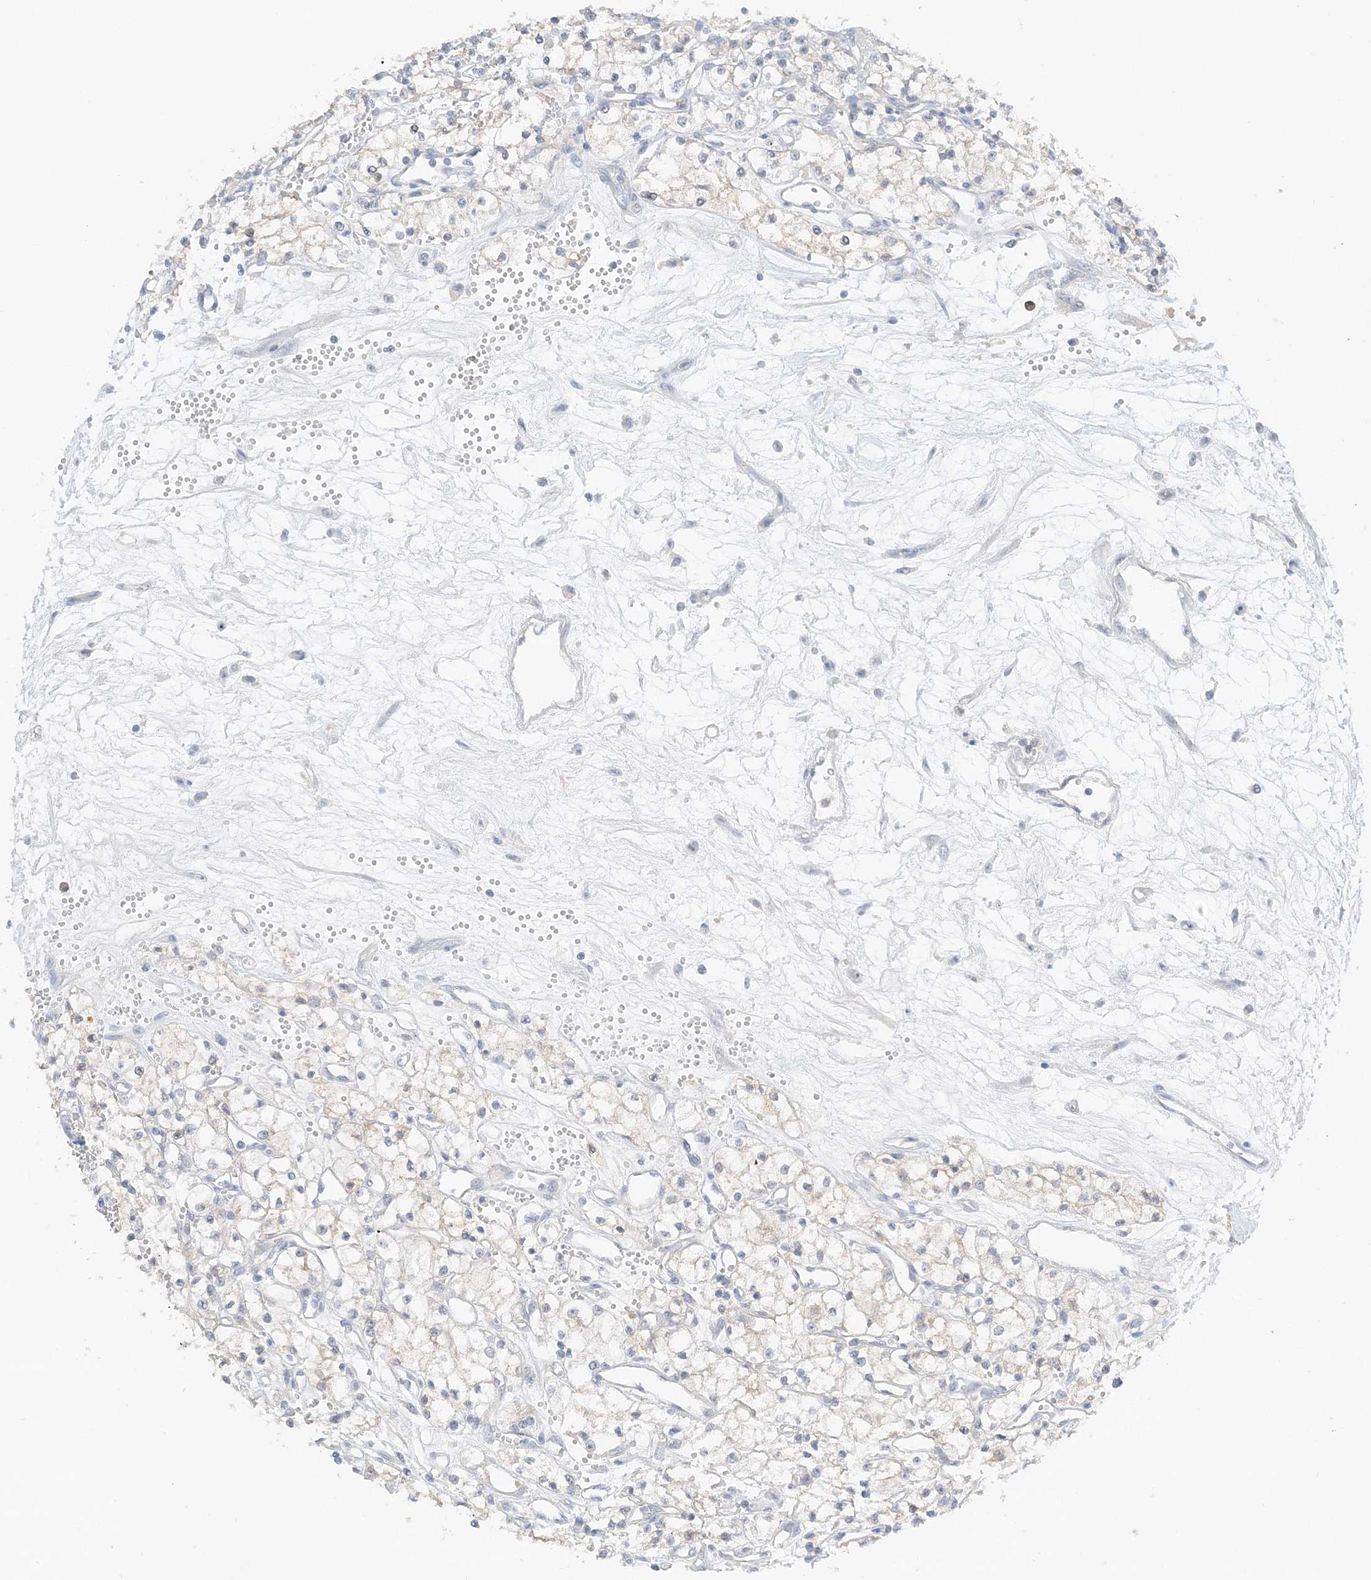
{"staining": {"intensity": "negative", "quantity": "none", "location": "none"}, "tissue": "renal cancer", "cell_type": "Tumor cells", "image_type": "cancer", "snomed": [{"axis": "morphology", "description": "Adenocarcinoma, NOS"}, {"axis": "topography", "description": "Kidney"}], "caption": "Renal adenocarcinoma stained for a protein using immunohistochemistry exhibits no positivity tumor cells.", "gene": "KIFBP", "patient": {"sex": "male", "age": 59}}